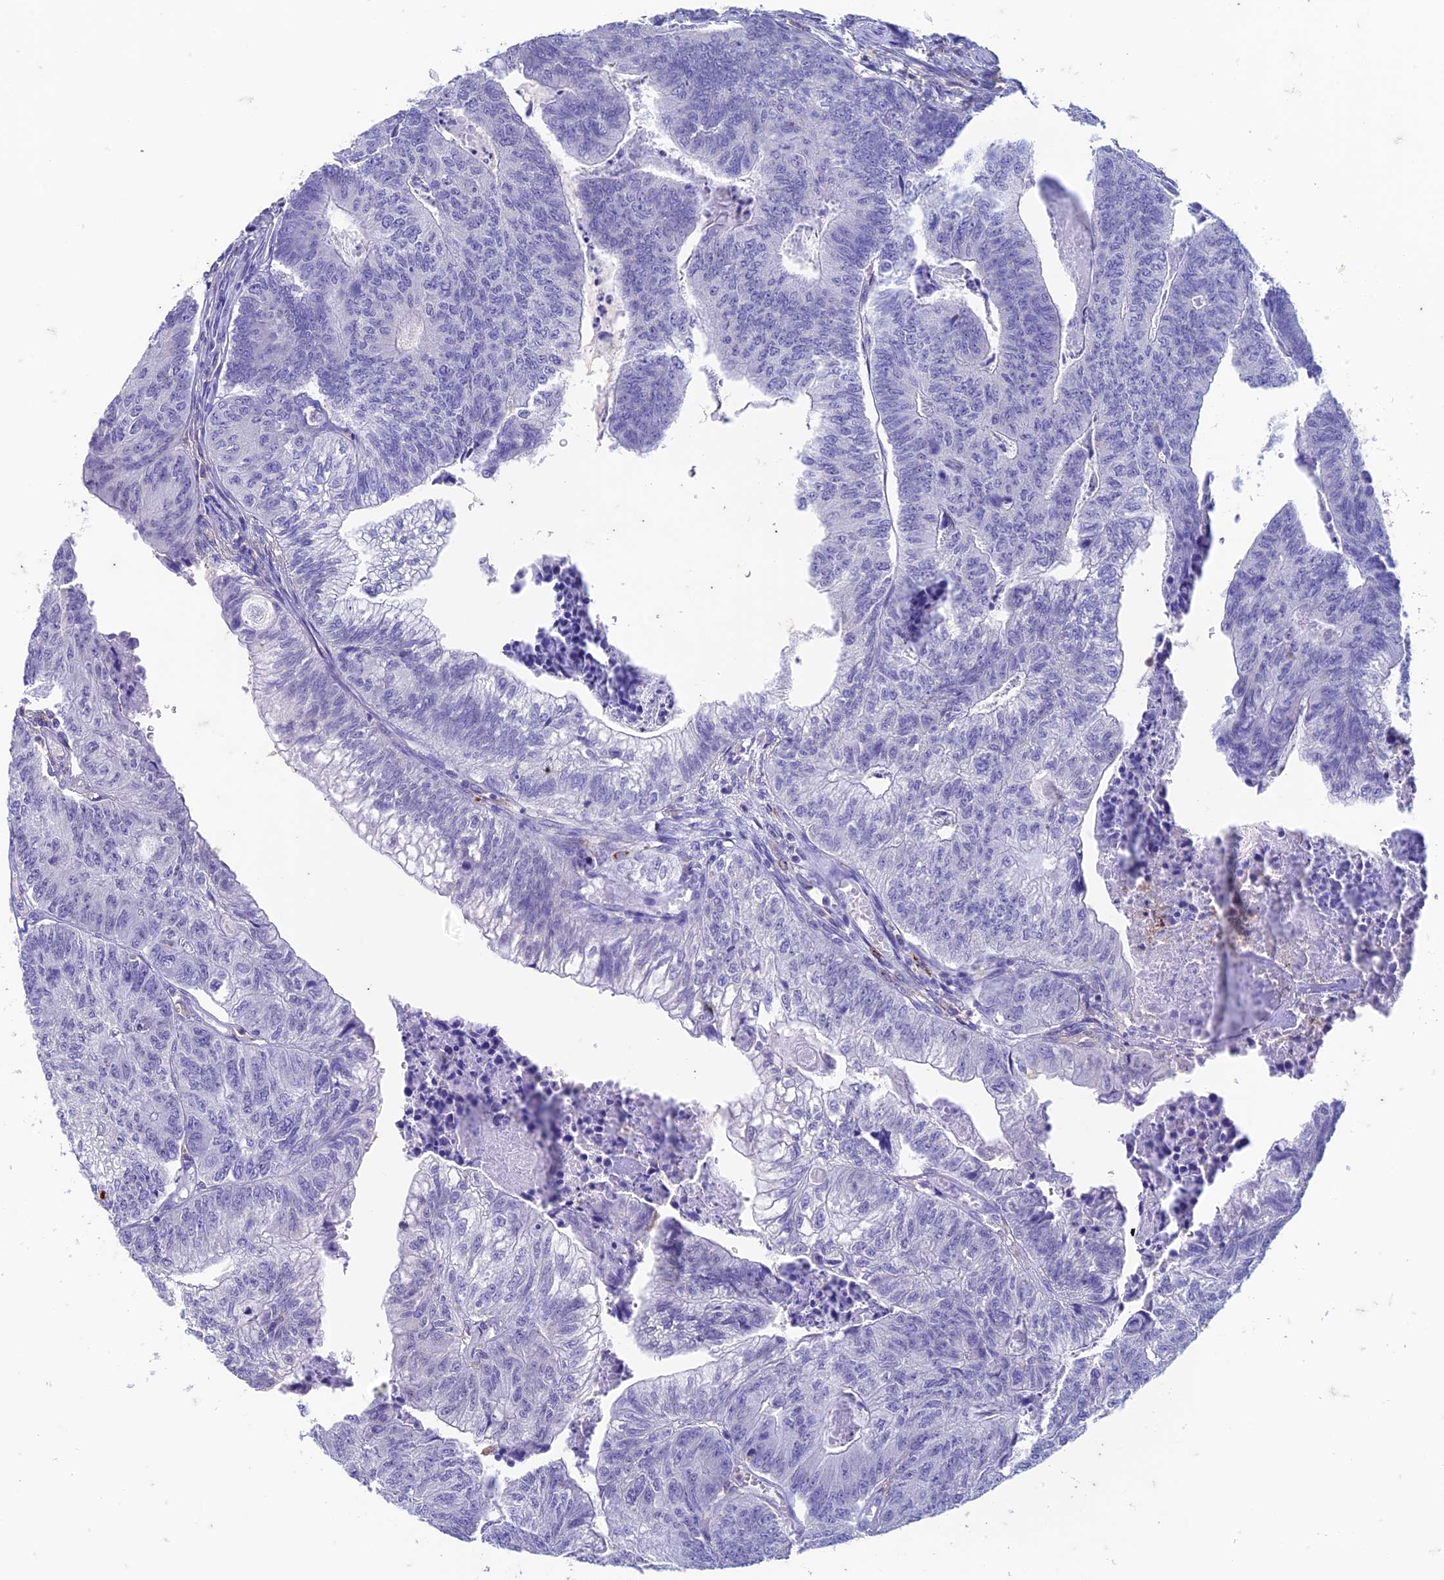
{"staining": {"intensity": "negative", "quantity": "none", "location": "none"}, "tissue": "colorectal cancer", "cell_type": "Tumor cells", "image_type": "cancer", "snomed": [{"axis": "morphology", "description": "Adenocarcinoma, NOS"}, {"axis": "topography", "description": "Colon"}], "caption": "This is an immunohistochemistry photomicrograph of colorectal cancer. There is no positivity in tumor cells.", "gene": "FGF7", "patient": {"sex": "female", "age": 67}}